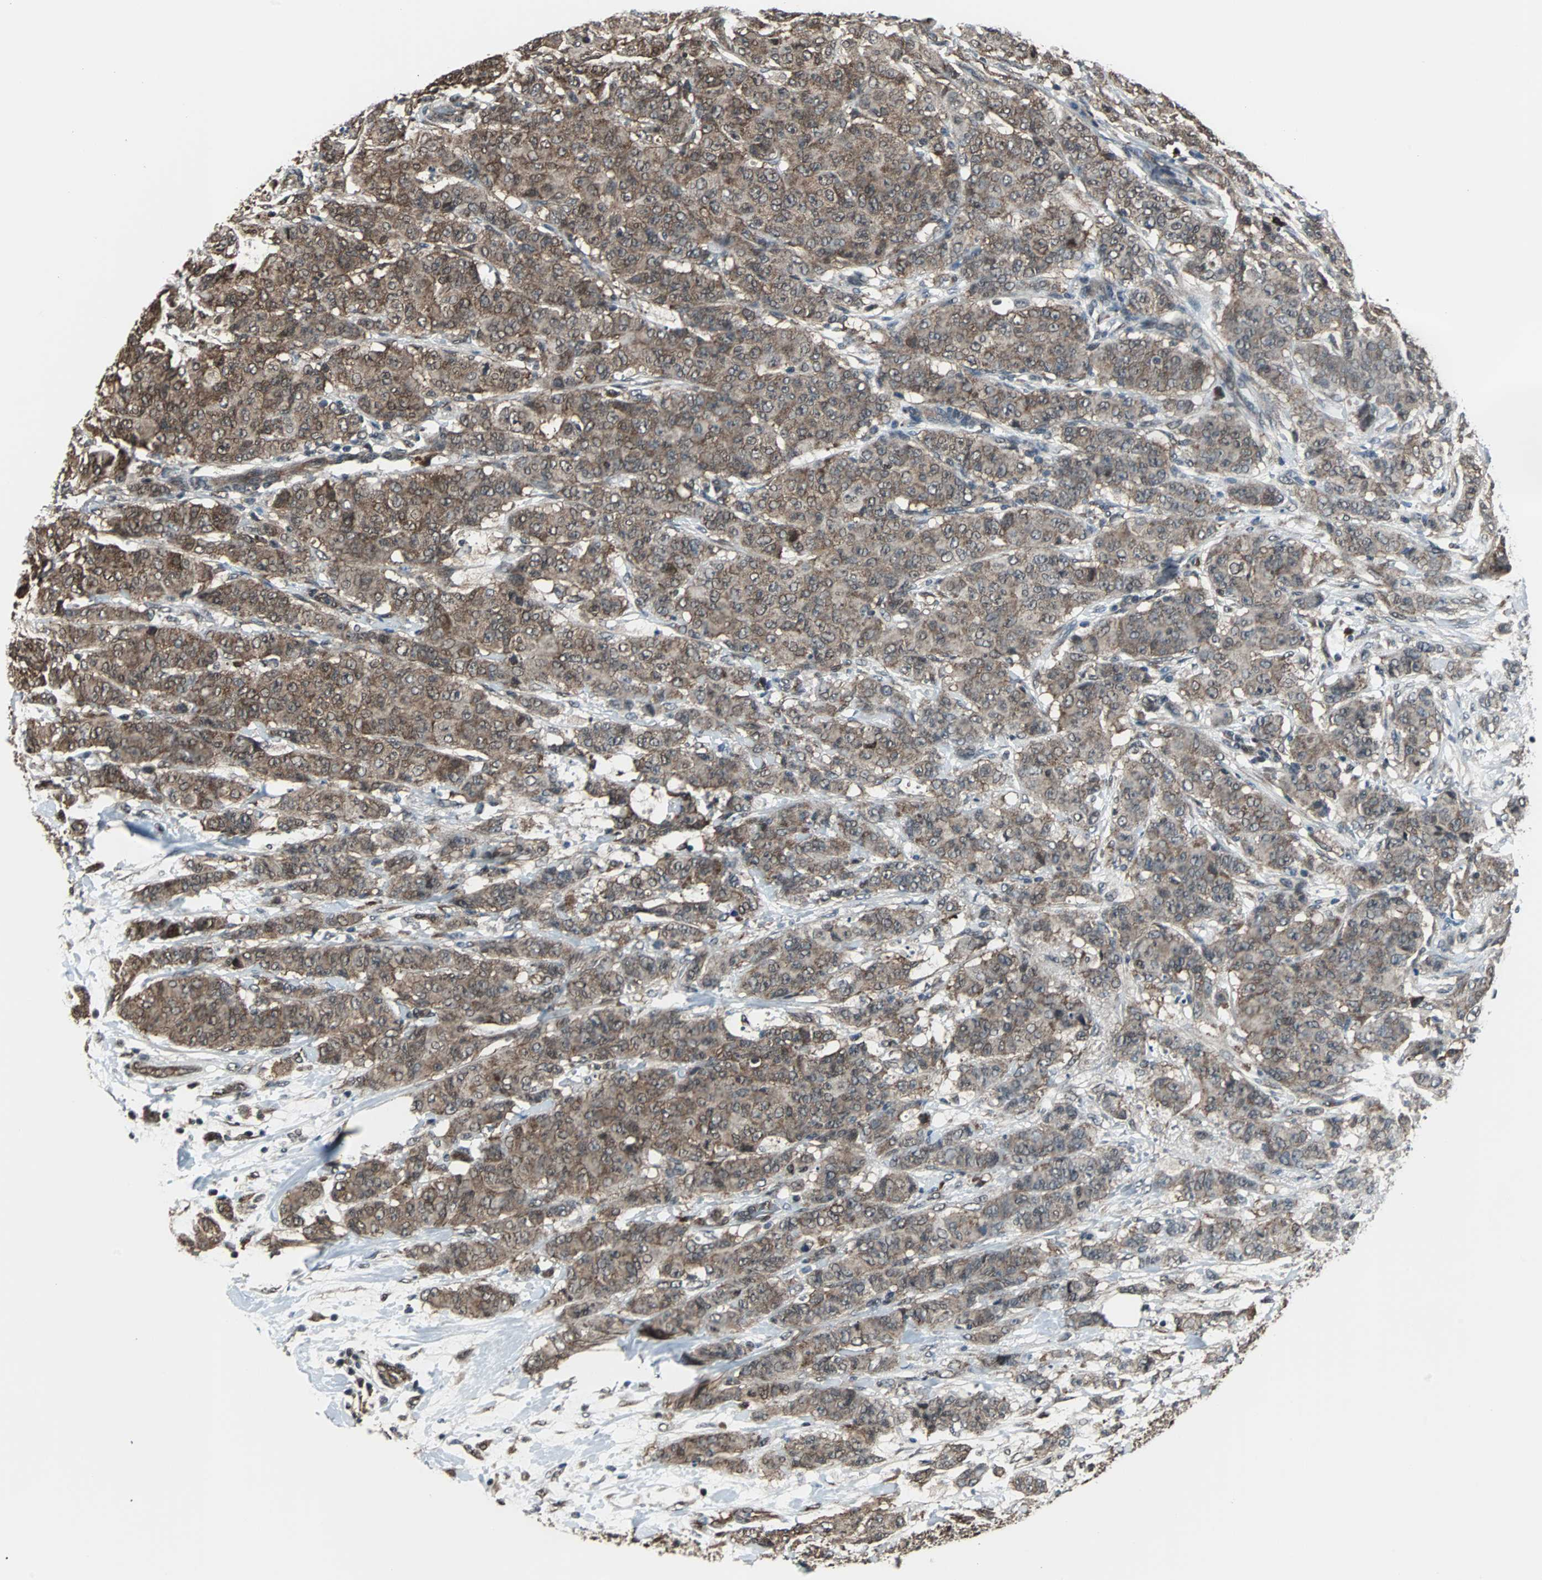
{"staining": {"intensity": "moderate", "quantity": ">75%", "location": "cytoplasmic/membranous,nuclear"}, "tissue": "breast cancer", "cell_type": "Tumor cells", "image_type": "cancer", "snomed": [{"axis": "morphology", "description": "Duct carcinoma"}, {"axis": "topography", "description": "Breast"}], "caption": "A micrograph of infiltrating ductal carcinoma (breast) stained for a protein exhibits moderate cytoplasmic/membranous and nuclear brown staining in tumor cells. (DAB (3,3'-diaminobenzidine) IHC with brightfield microscopy, high magnification).", "gene": "VCP", "patient": {"sex": "female", "age": 40}}